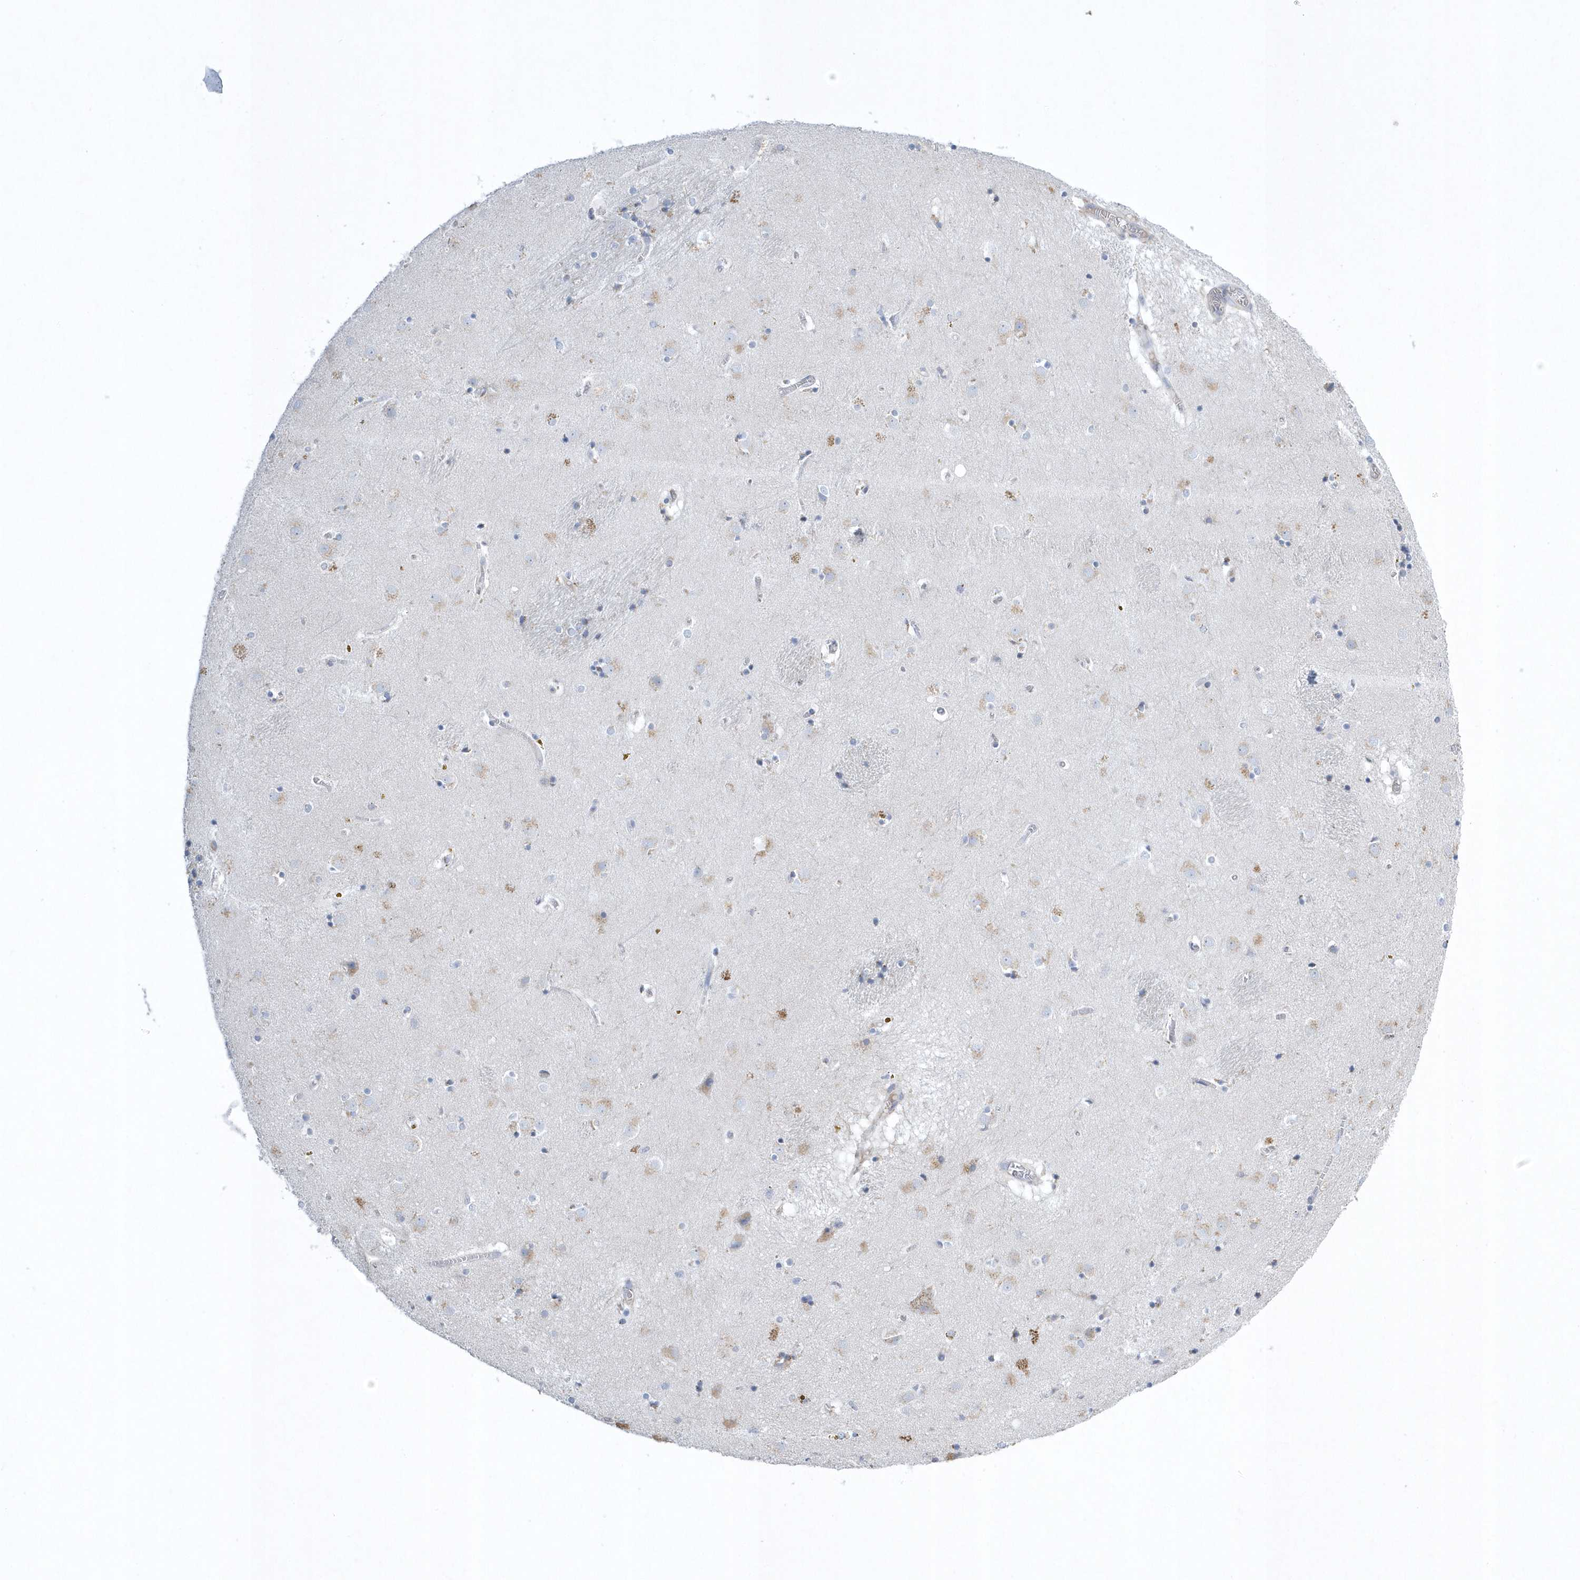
{"staining": {"intensity": "negative", "quantity": "none", "location": "none"}, "tissue": "caudate", "cell_type": "Glial cells", "image_type": "normal", "snomed": [{"axis": "morphology", "description": "Normal tissue, NOS"}, {"axis": "topography", "description": "Lateral ventricle wall"}], "caption": "A high-resolution histopathology image shows immunohistochemistry (IHC) staining of unremarkable caudate, which exhibits no significant staining in glial cells. (IHC, brightfield microscopy, high magnification).", "gene": "SPATA18", "patient": {"sex": "male", "age": 70}}